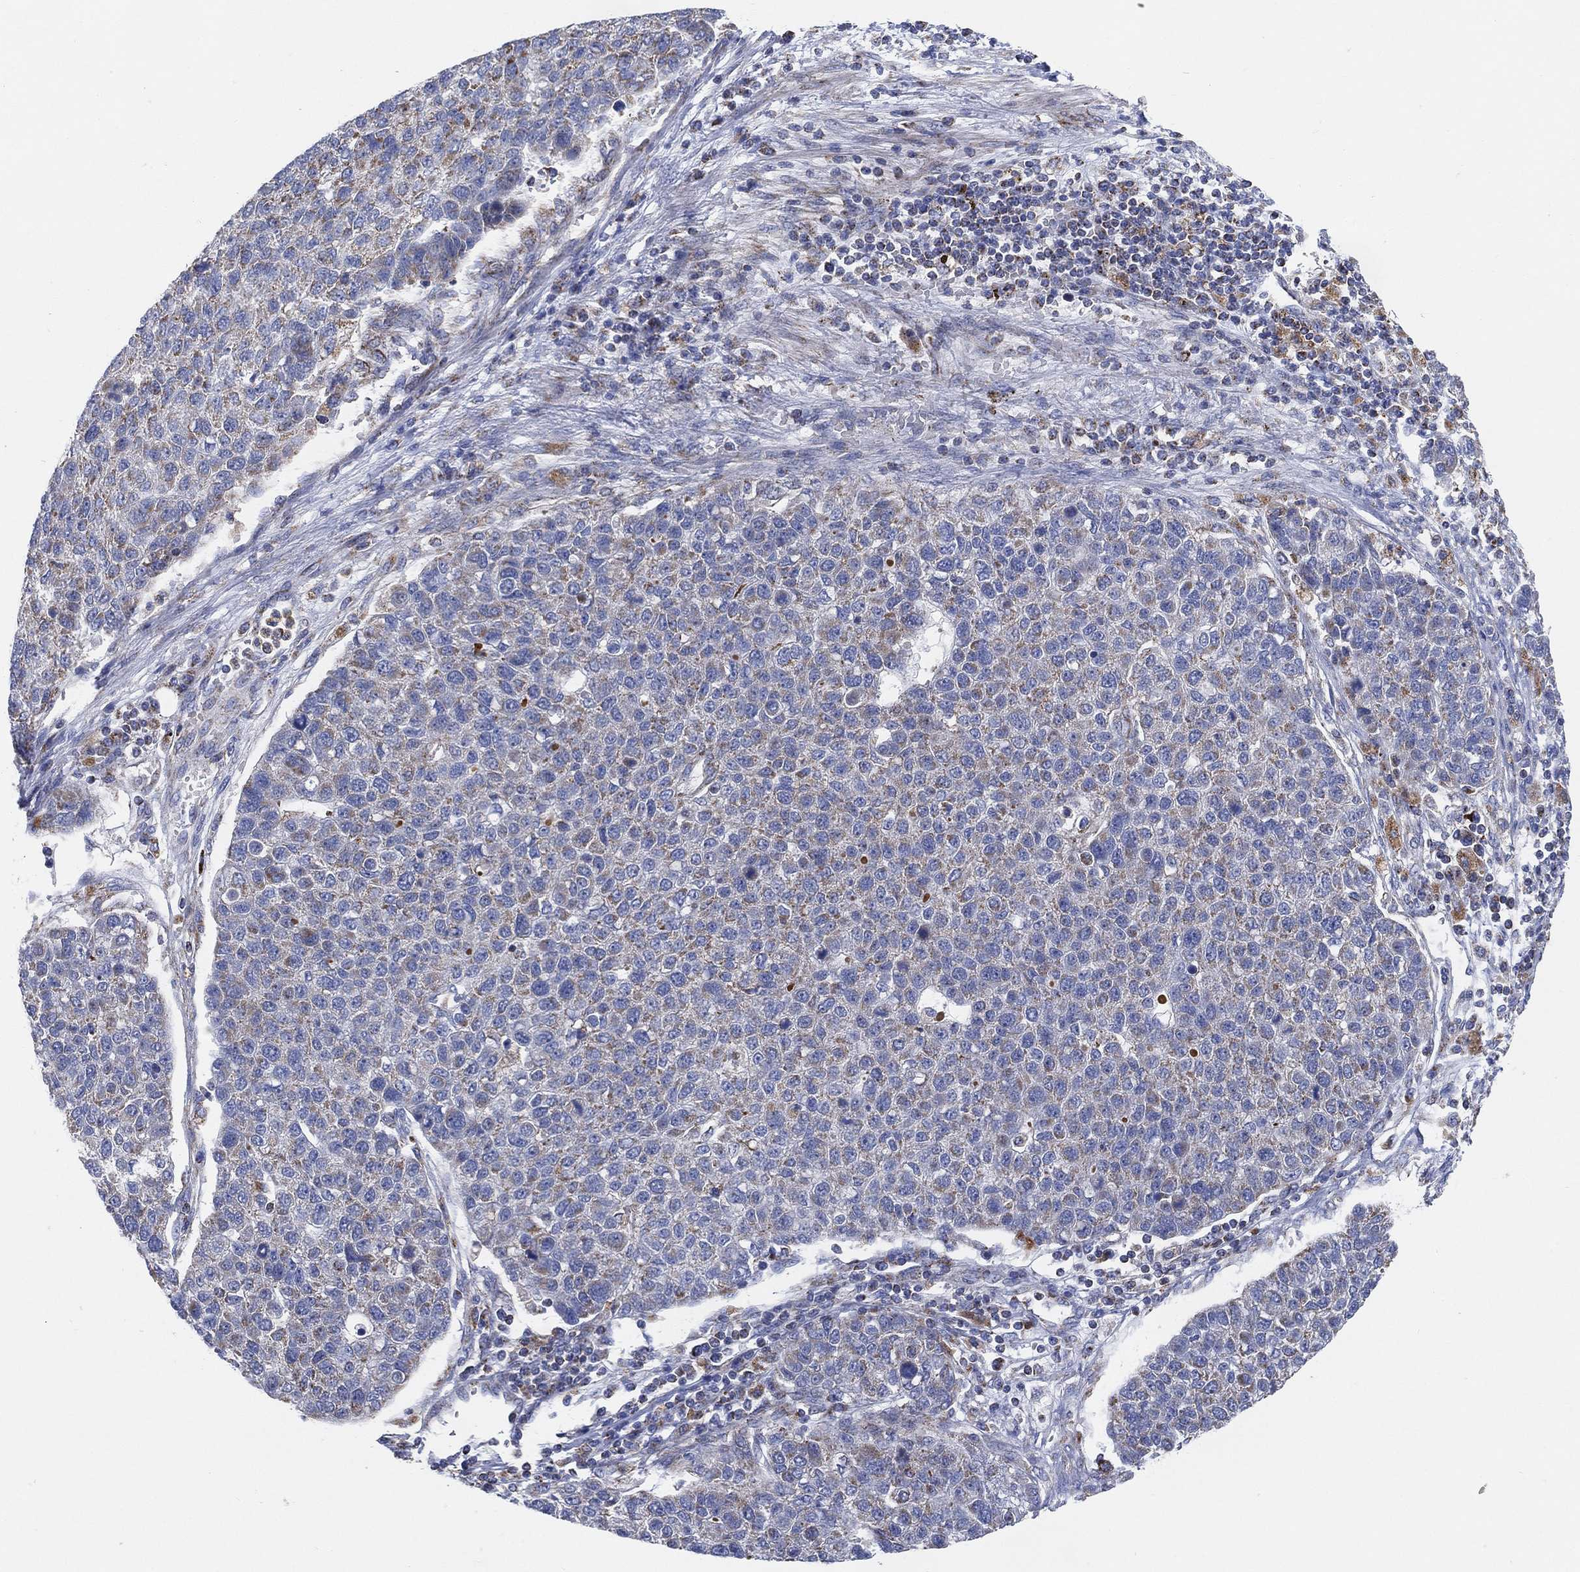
{"staining": {"intensity": "negative", "quantity": "none", "location": "none"}, "tissue": "pancreatic cancer", "cell_type": "Tumor cells", "image_type": "cancer", "snomed": [{"axis": "morphology", "description": "Adenocarcinoma, NOS"}, {"axis": "topography", "description": "Pancreas"}], "caption": "This is a photomicrograph of immunohistochemistry (IHC) staining of pancreatic cancer (adenocarcinoma), which shows no staining in tumor cells.", "gene": "GCAT", "patient": {"sex": "female", "age": 61}}